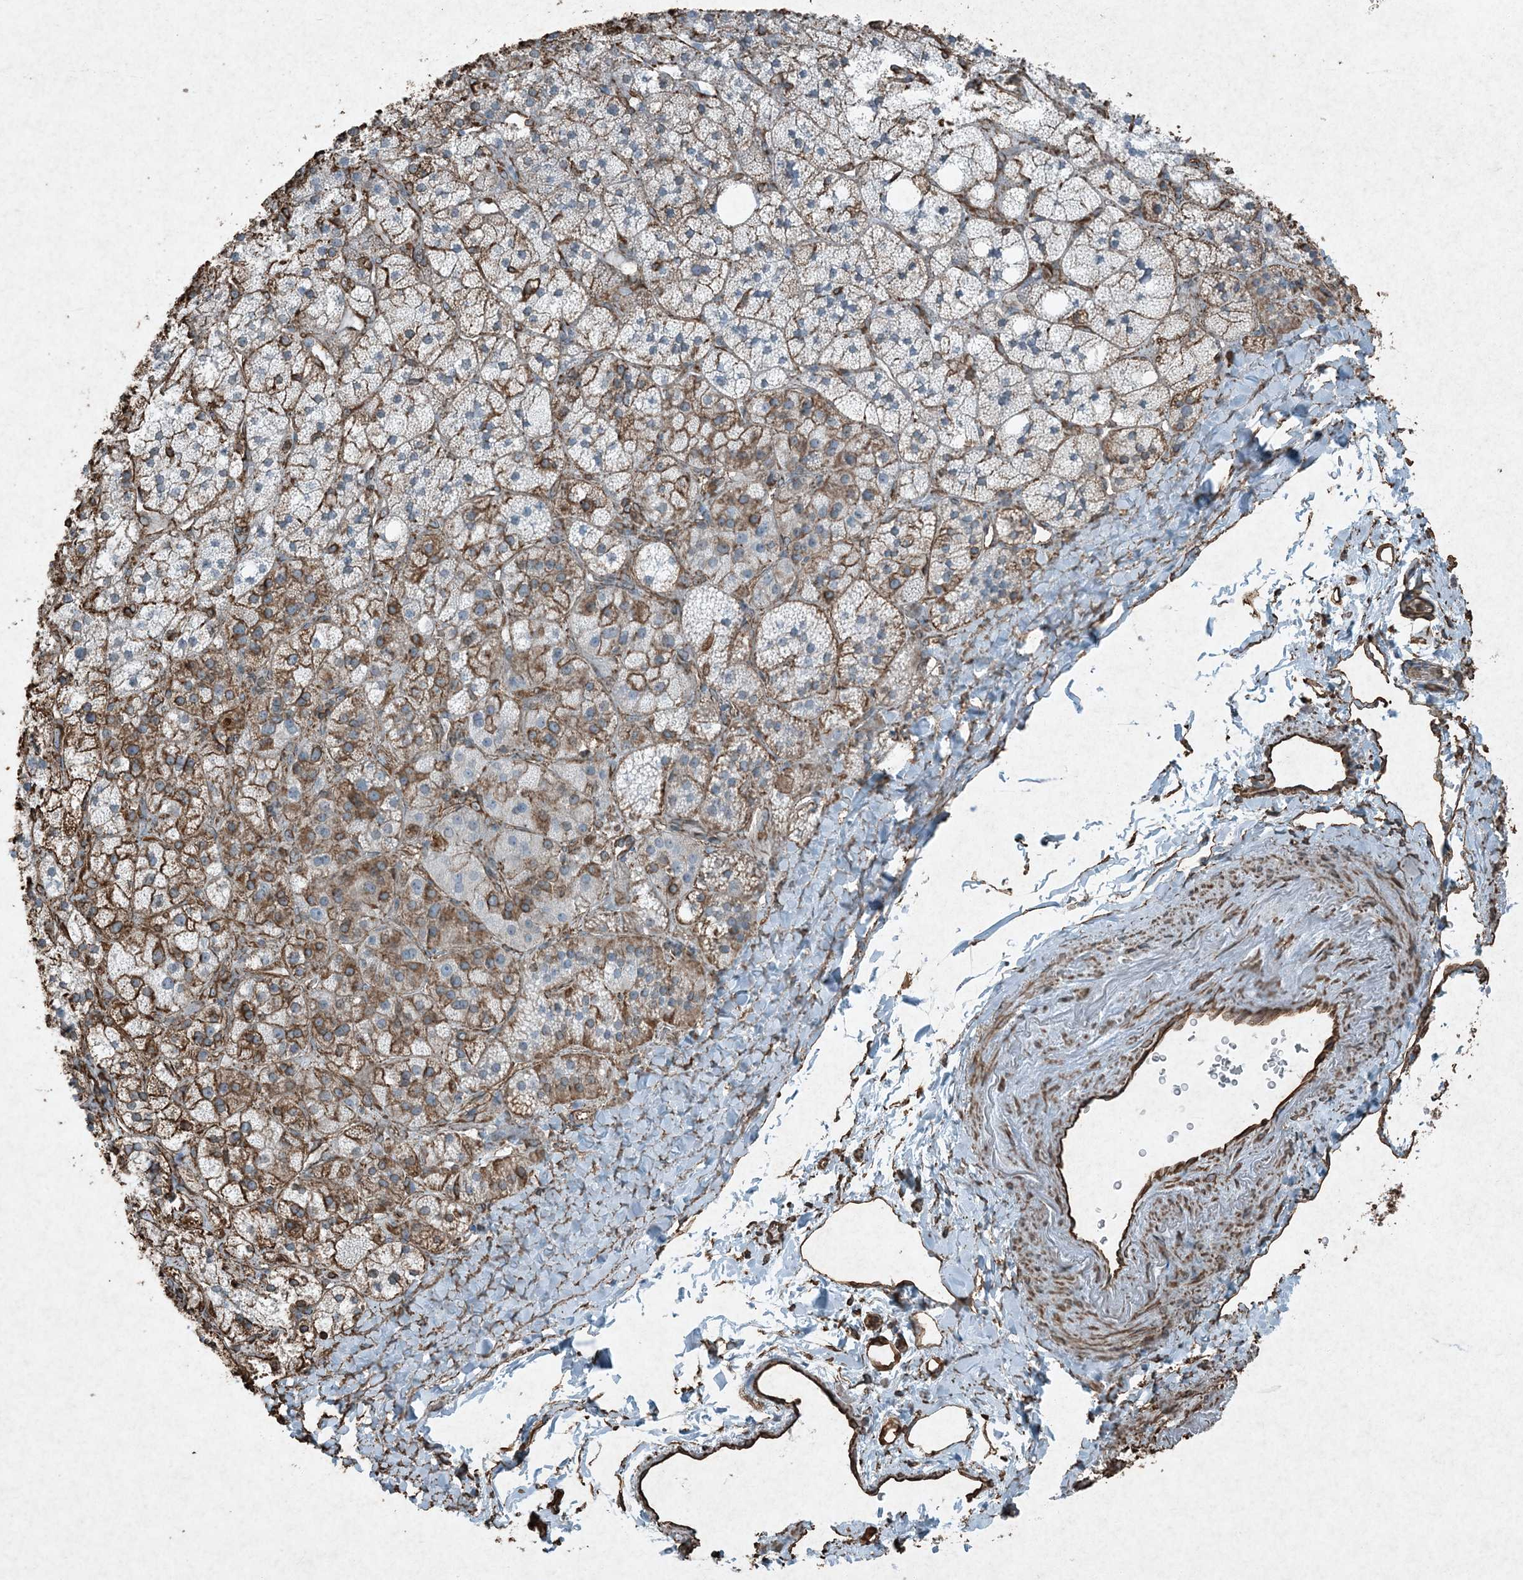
{"staining": {"intensity": "moderate", "quantity": "25%-75%", "location": "cytoplasmic/membranous"}, "tissue": "adrenal gland", "cell_type": "Glandular cells", "image_type": "normal", "snomed": [{"axis": "morphology", "description": "Normal tissue, NOS"}, {"axis": "topography", "description": "Adrenal gland"}], "caption": "A photomicrograph showing moderate cytoplasmic/membranous staining in approximately 25%-75% of glandular cells in normal adrenal gland, as visualized by brown immunohistochemical staining.", "gene": "RYK", "patient": {"sex": "male", "age": 61}}